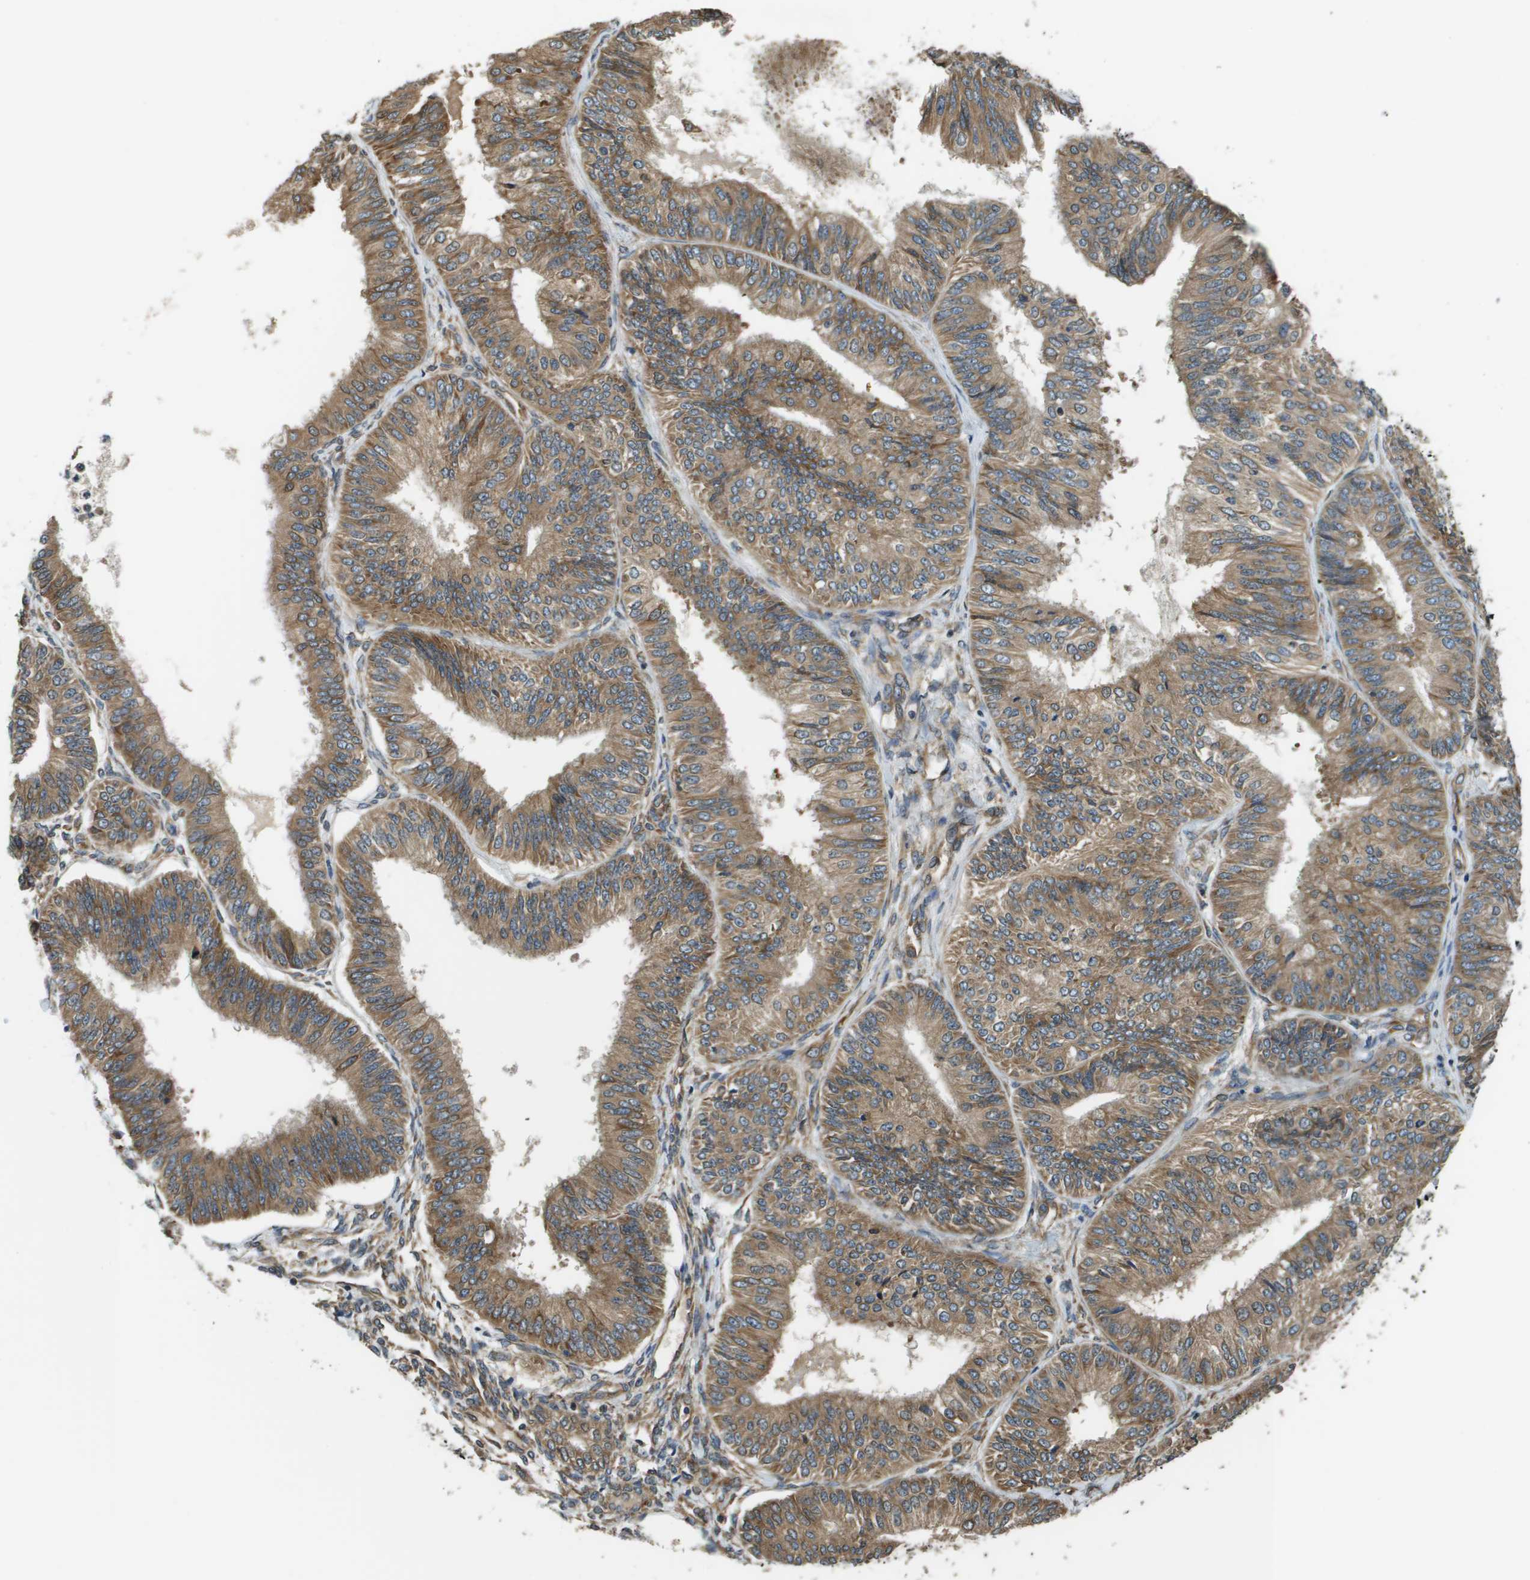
{"staining": {"intensity": "moderate", "quantity": ">75%", "location": "cytoplasmic/membranous"}, "tissue": "endometrial cancer", "cell_type": "Tumor cells", "image_type": "cancer", "snomed": [{"axis": "morphology", "description": "Adenocarcinoma, NOS"}, {"axis": "topography", "description": "Endometrium"}], "caption": "Immunohistochemistry (IHC) (DAB) staining of human endometrial cancer shows moderate cytoplasmic/membranous protein staining in approximately >75% of tumor cells.", "gene": "SEC62", "patient": {"sex": "female", "age": 58}}